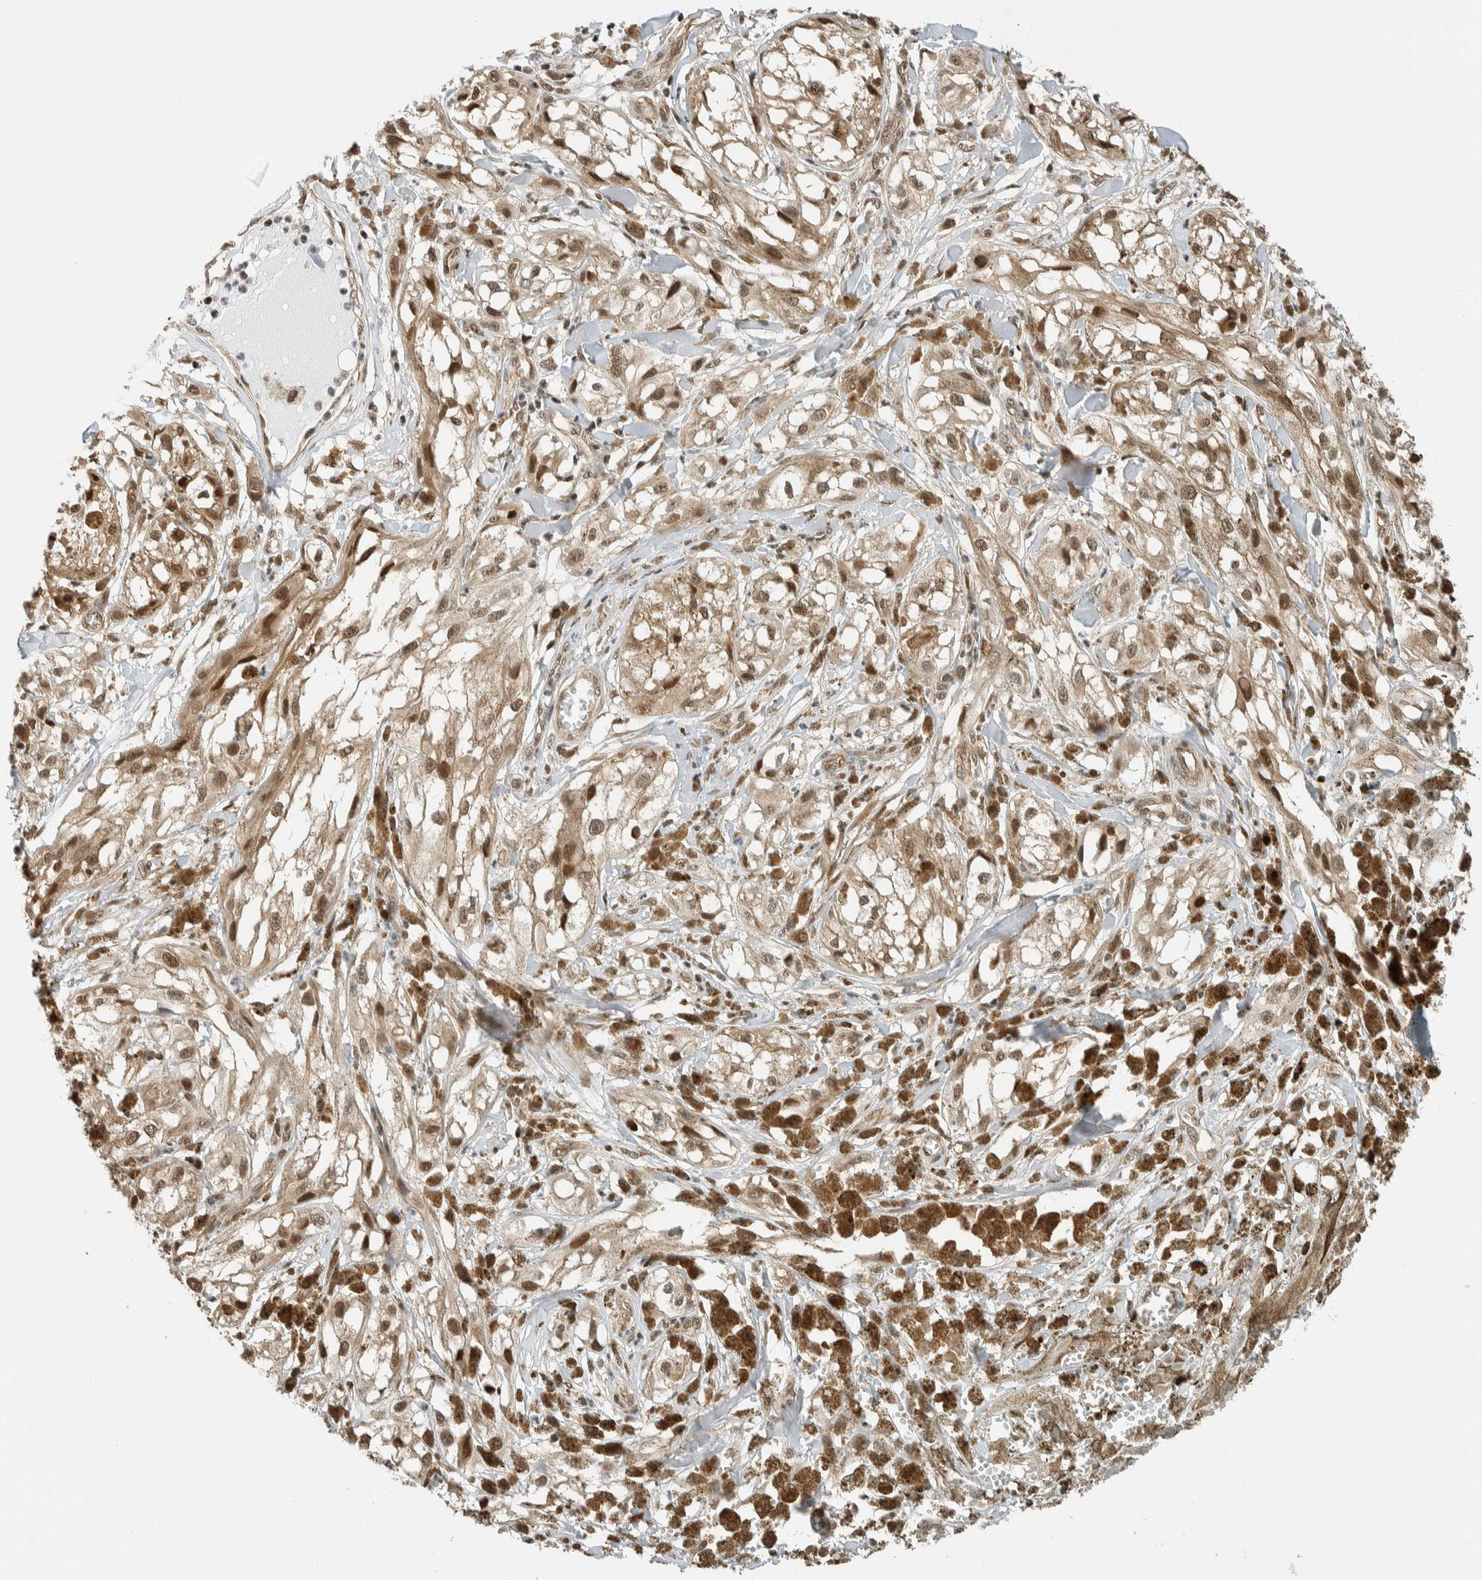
{"staining": {"intensity": "moderate", "quantity": ">75%", "location": "cytoplasmic/membranous,nuclear"}, "tissue": "melanoma", "cell_type": "Tumor cells", "image_type": "cancer", "snomed": [{"axis": "morphology", "description": "Malignant melanoma, NOS"}, {"axis": "topography", "description": "Skin"}], "caption": "There is medium levels of moderate cytoplasmic/membranous and nuclear positivity in tumor cells of melanoma, as demonstrated by immunohistochemical staining (brown color).", "gene": "NIBAN2", "patient": {"sex": "male", "age": 88}}